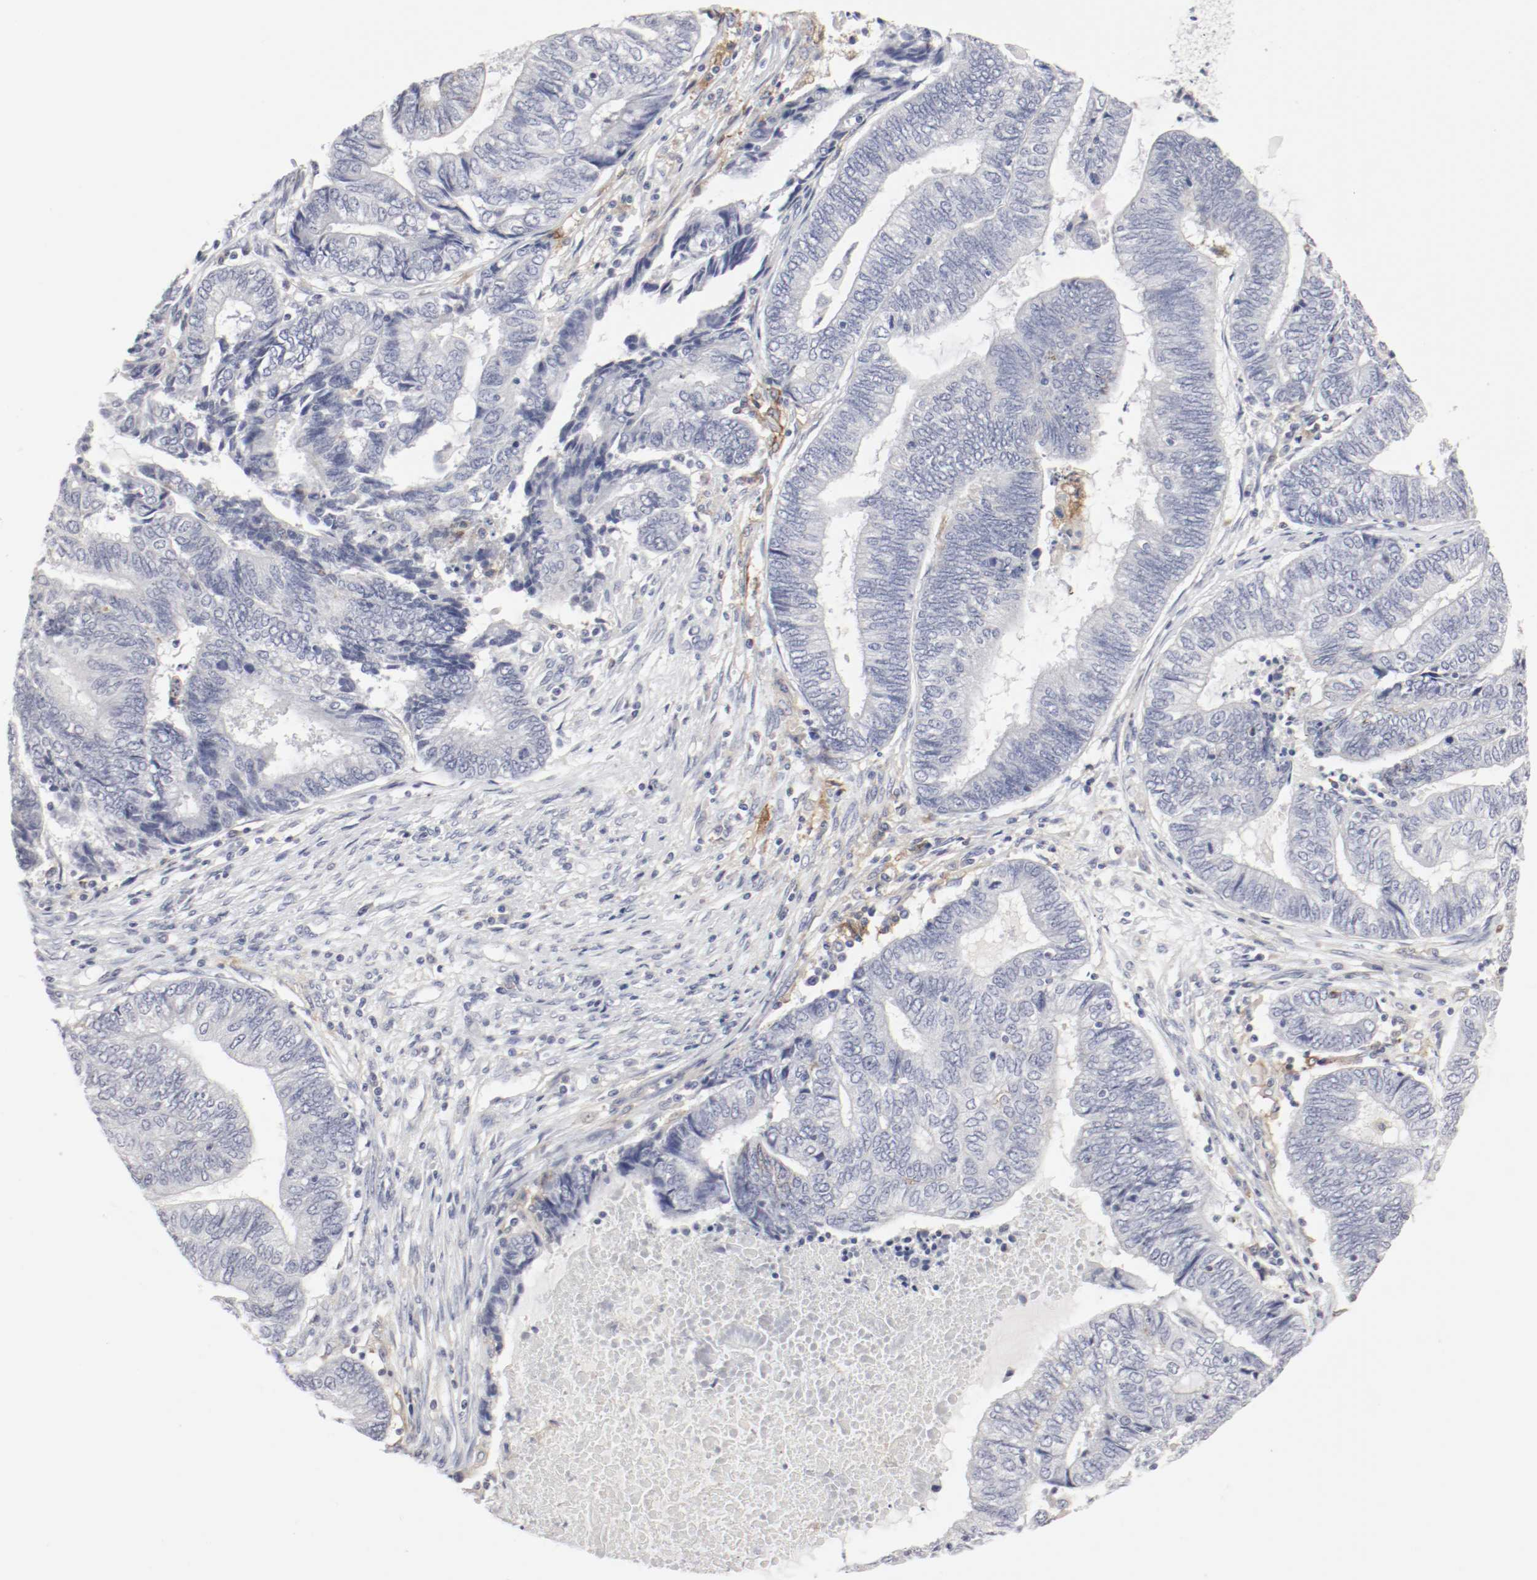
{"staining": {"intensity": "negative", "quantity": "none", "location": "none"}, "tissue": "endometrial cancer", "cell_type": "Tumor cells", "image_type": "cancer", "snomed": [{"axis": "morphology", "description": "Adenocarcinoma, NOS"}, {"axis": "topography", "description": "Uterus"}, {"axis": "topography", "description": "Endometrium"}], "caption": "Tumor cells show no significant positivity in adenocarcinoma (endometrial). (Immunohistochemistry, brightfield microscopy, high magnification).", "gene": "ITGAX", "patient": {"sex": "female", "age": 70}}